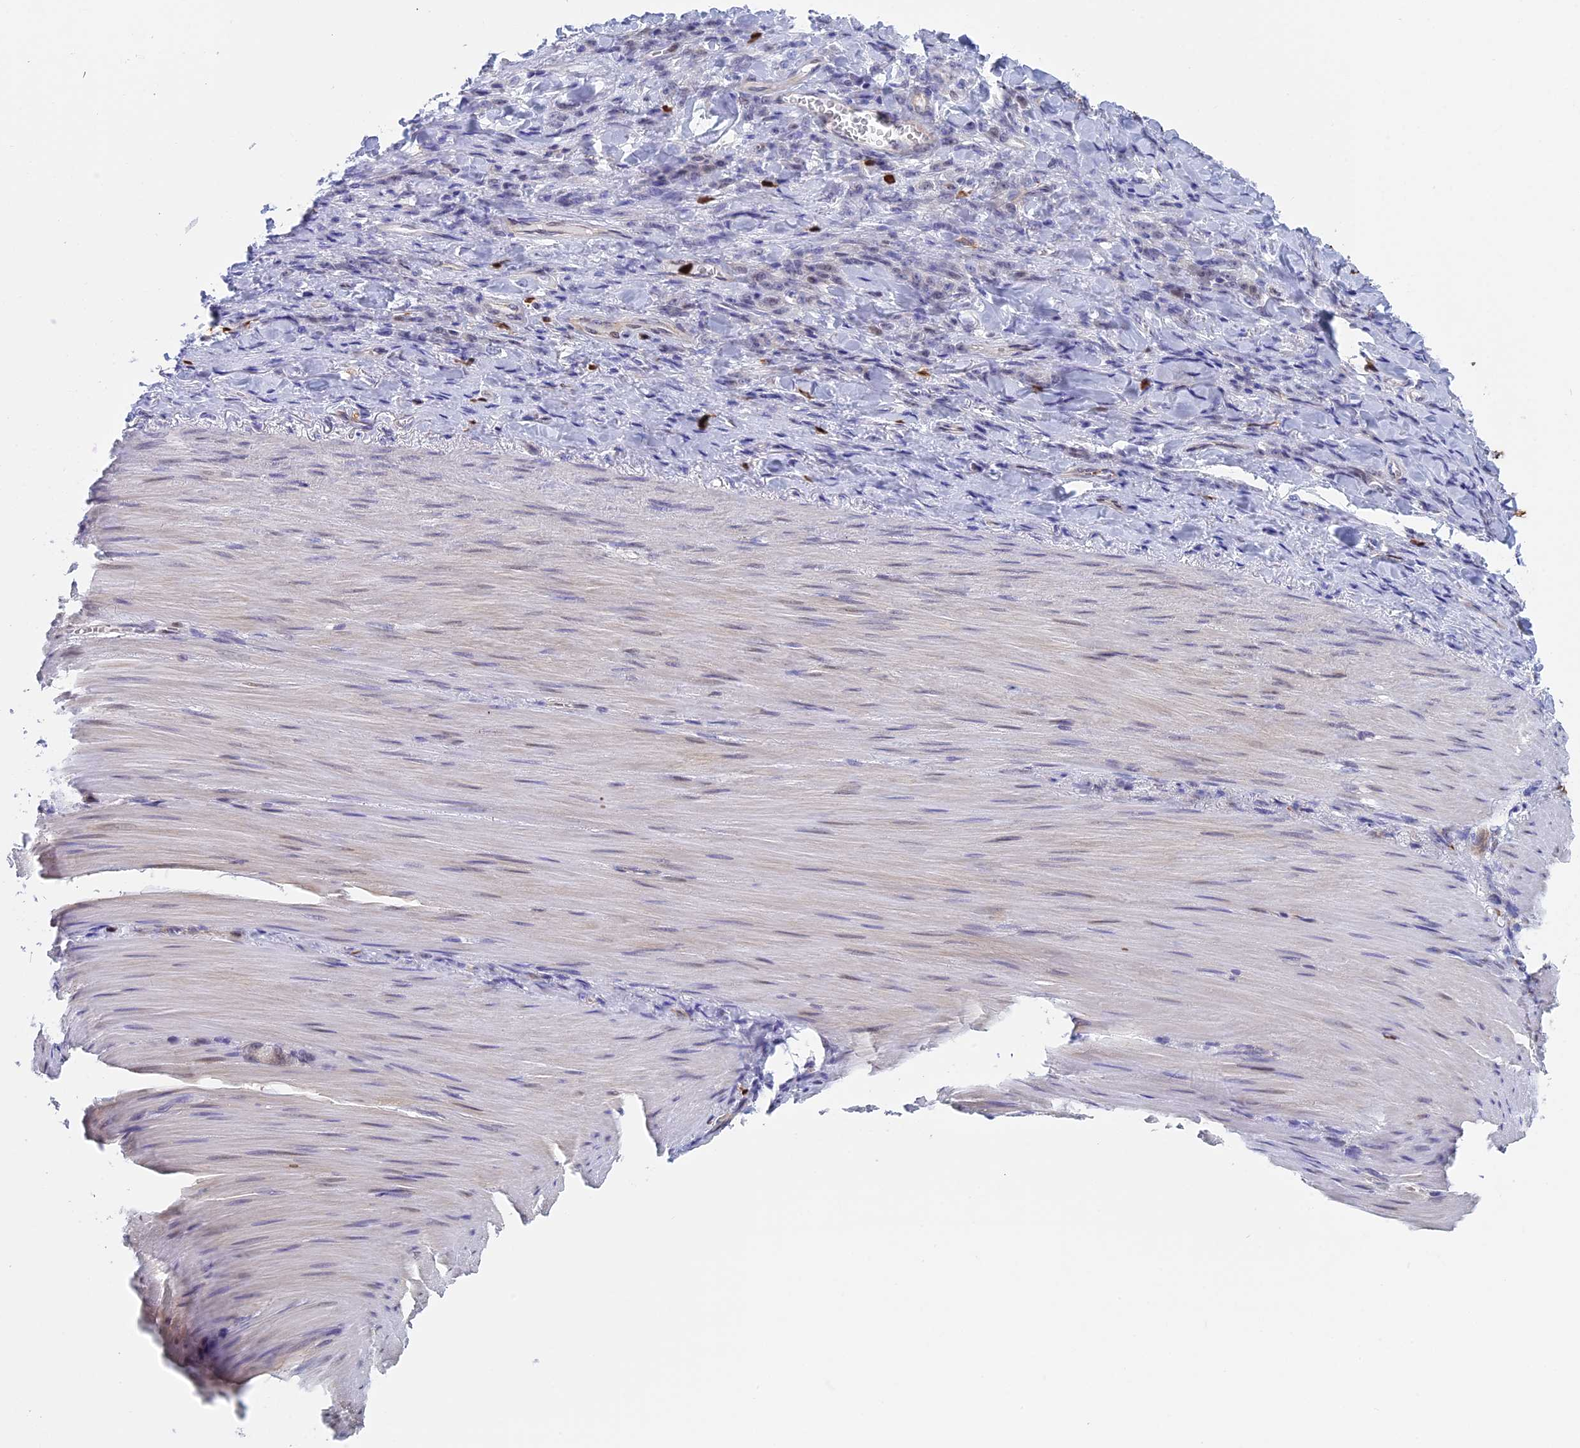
{"staining": {"intensity": "negative", "quantity": "none", "location": "none"}, "tissue": "stomach cancer", "cell_type": "Tumor cells", "image_type": "cancer", "snomed": [{"axis": "morphology", "description": "Normal tissue, NOS"}, {"axis": "morphology", "description": "Adenocarcinoma, NOS"}, {"axis": "topography", "description": "Stomach"}], "caption": "Stomach cancer (adenocarcinoma) stained for a protein using immunohistochemistry exhibits no expression tumor cells.", "gene": "SLC26A1", "patient": {"sex": "male", "age": 82}}